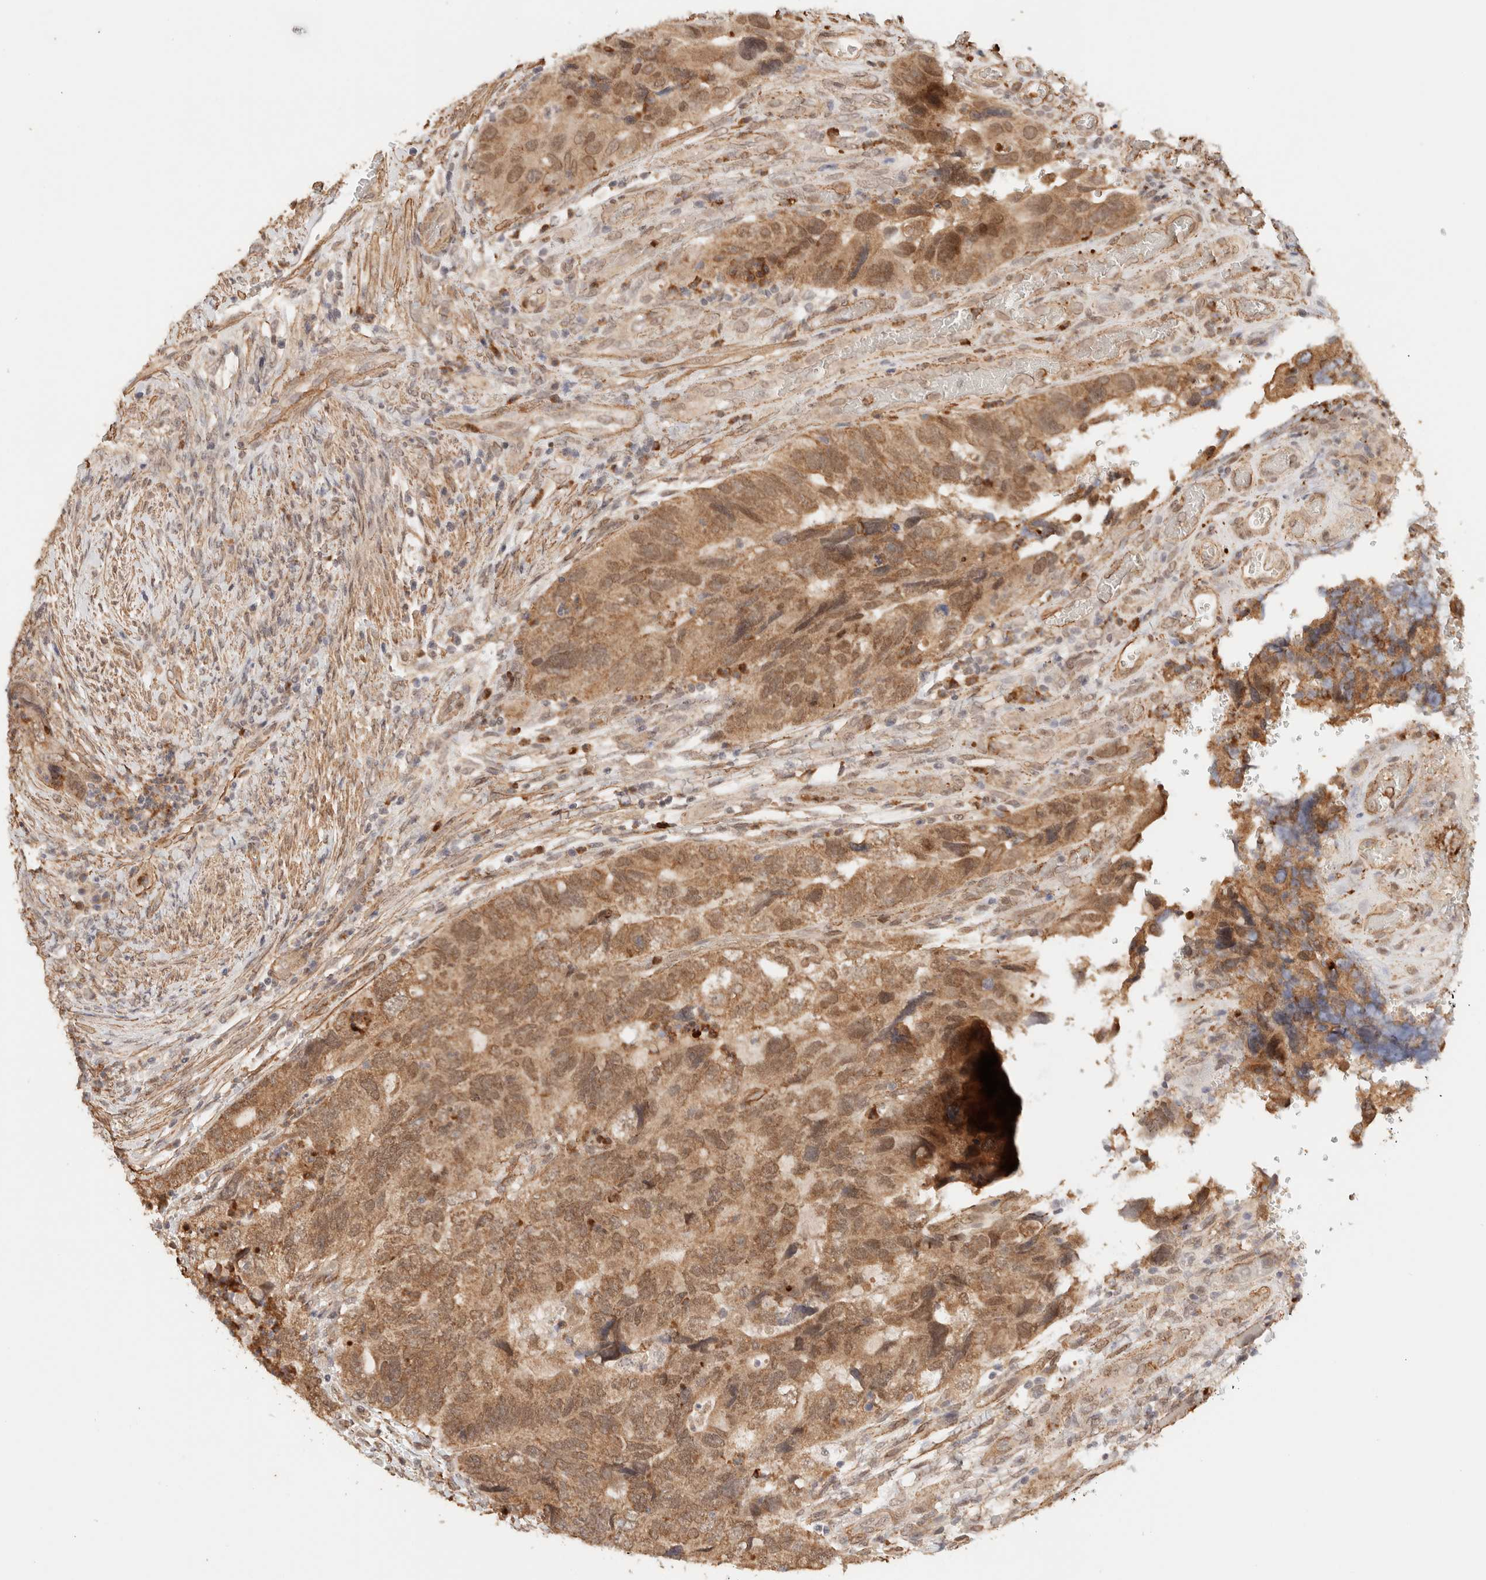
{"staining": {"intensity": "moderate", "quantity": ">75%", "location": "cytoplasmic/membranous,nuclear"}, "tissue": "colorectal cancer", "cell_type": "Tumor cells", "image_type": "cancer", "snomed": [{"axis": "morphology", "description": "Adenocarcinoma, NOS"}, {"axis": "topography", "description": "Rectum"}], "caption": "Brown immunohistochemical staining in human colorectal cancer (adenocarcinoma) shows moderate cytoplasmic/membranous and nuclear staining in about >75% of tumor cells. Immunohistochemistry (ihc) stains the protein of interest in brown and the nuclei are stained blue.", "gene": "BRPF3", "patient": {"sex": "male", "age": 63}}